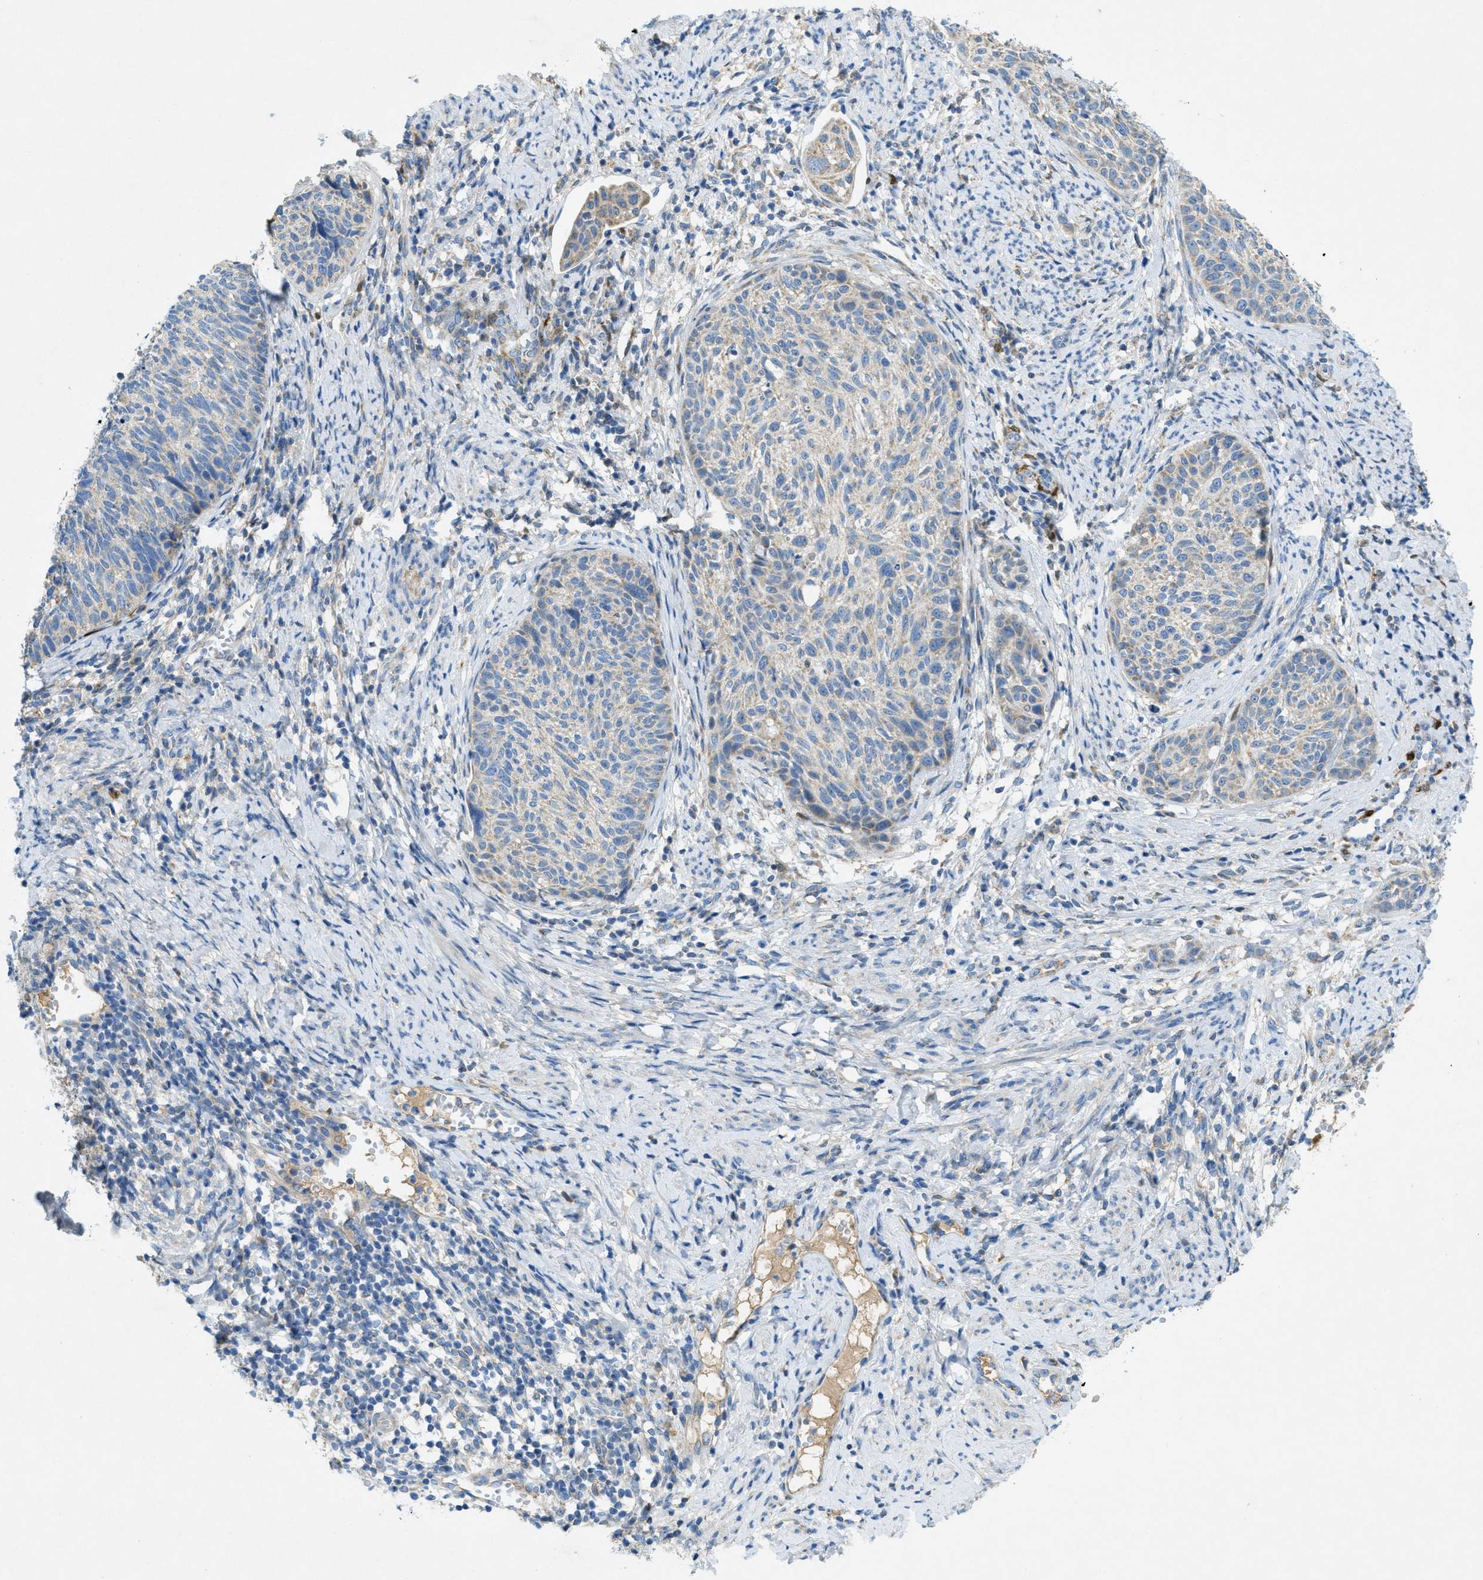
{"staining": {"intensity": "weak", "quantity": "<25%", "location": "cytoplasmic/membranous"}, "tissue": "cervical cancer", "cell_type": "Tumor cells", "image_type": "cancer", "snomed": [{"axis": "morphology", "description": "Squamous cell carcinoma, NOS"}, {"axis": "topography", "description": "Cervix"}], "caption": "Immunohistochemistry (IHC) histopathology image of squamous cell carcinoma (cervical) stained for a protein (brown), which demonstrates no positivity in tumor cells. The staining is performed using DAB brown chromogen with nuclei counter-stained in using hematoxylin.", "gene": "CYGB", "patient": {"sex": "female", "age": 70}}